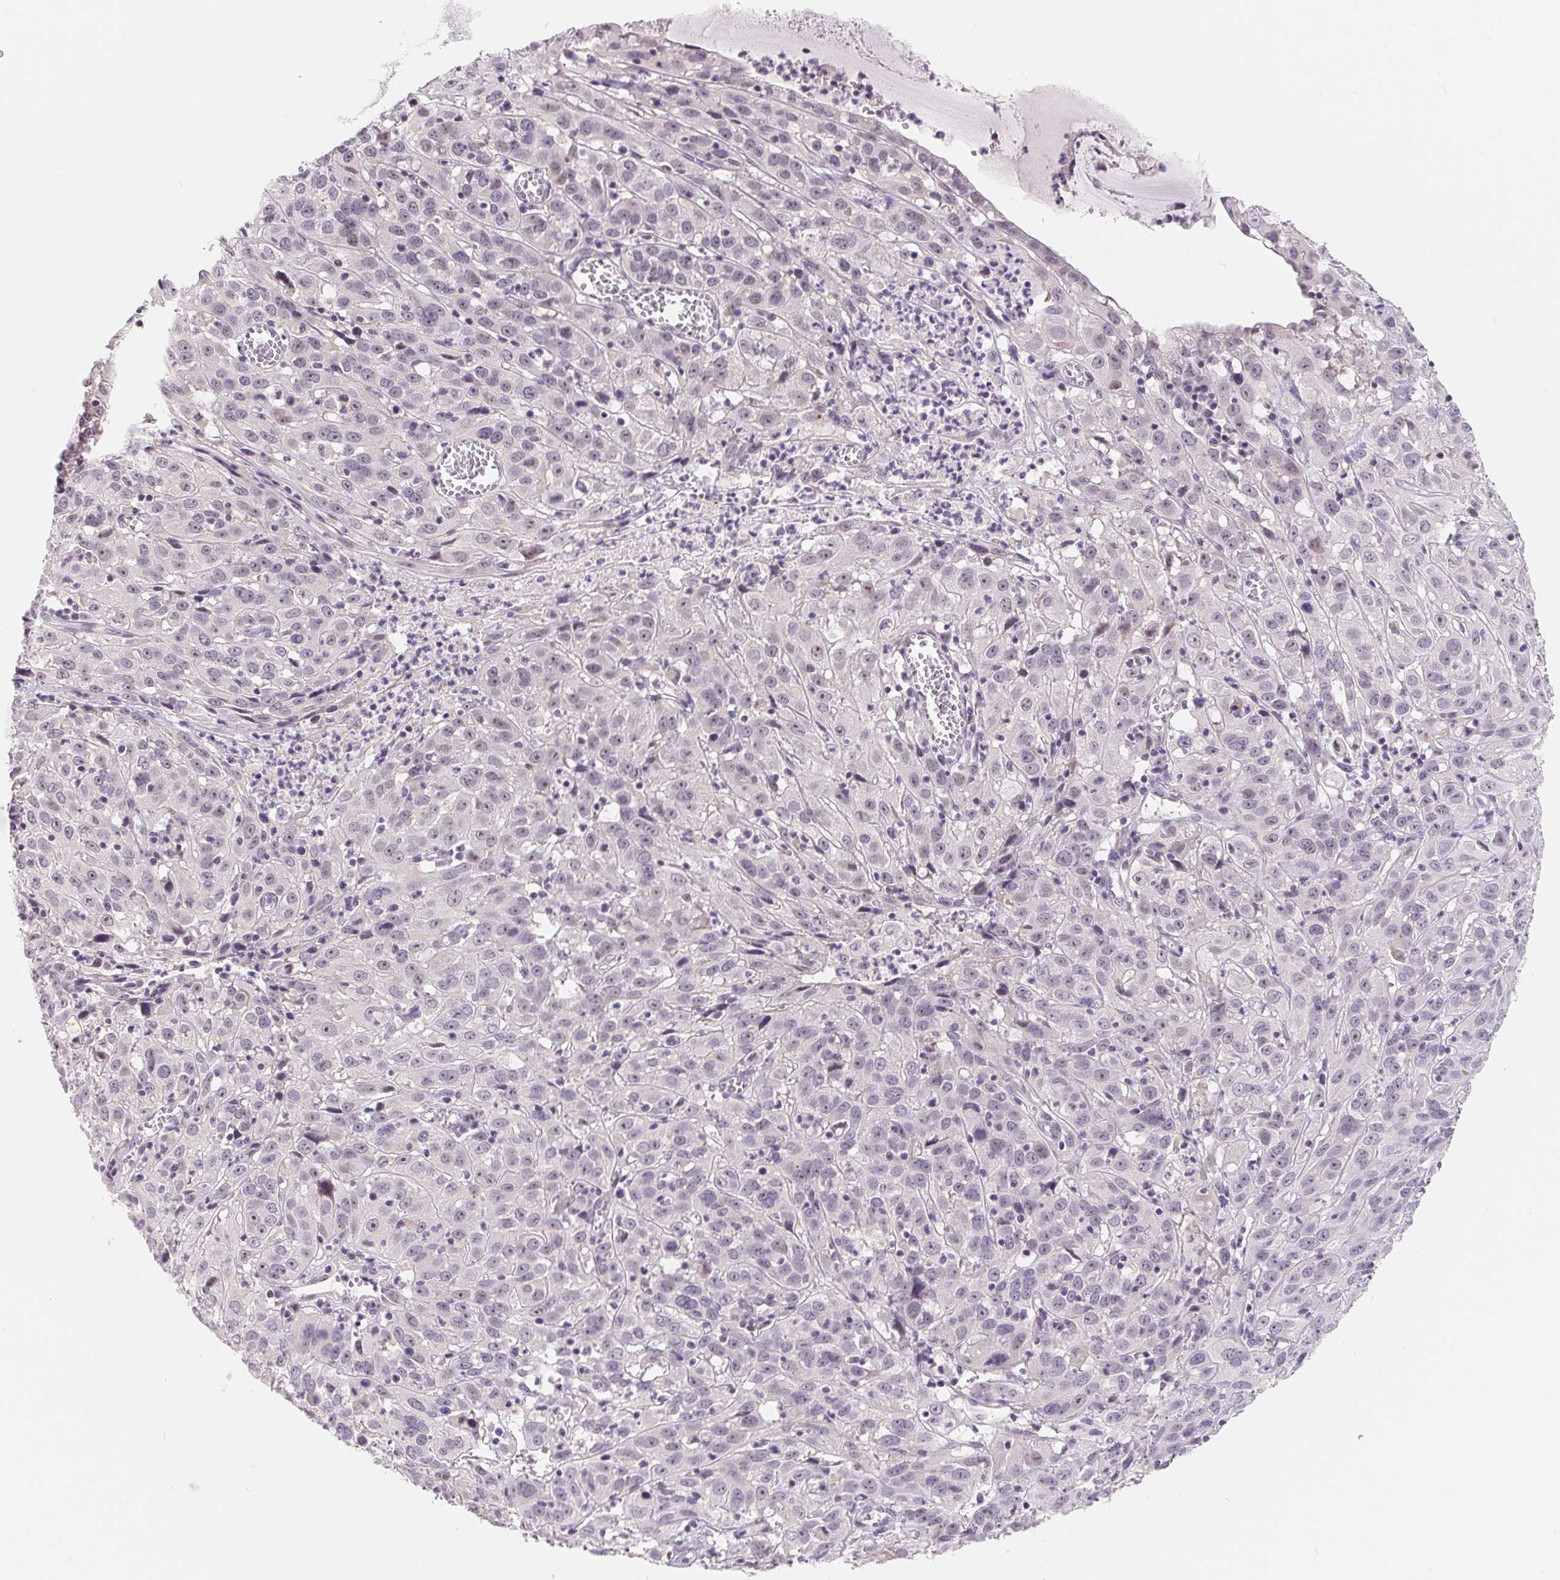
{"staining": {"intensity": "negative", "quantity": "none", "location": "none"}, "tissue": "cervical cancer", "cell_type": "Tumor cells", "image_type": "cancer", "snomed": [{"axis": "morphology", "description": "Squamous cell carcinoma, NOS"}, {"axis": "topography", "description": "Cervix"}], "caption": "Cervical cancer was stained to show a protein in brown. There is no significant staining in tumor cells.", "gene": "LCA5L", "patient": {"sex": "female", "age": 32}}